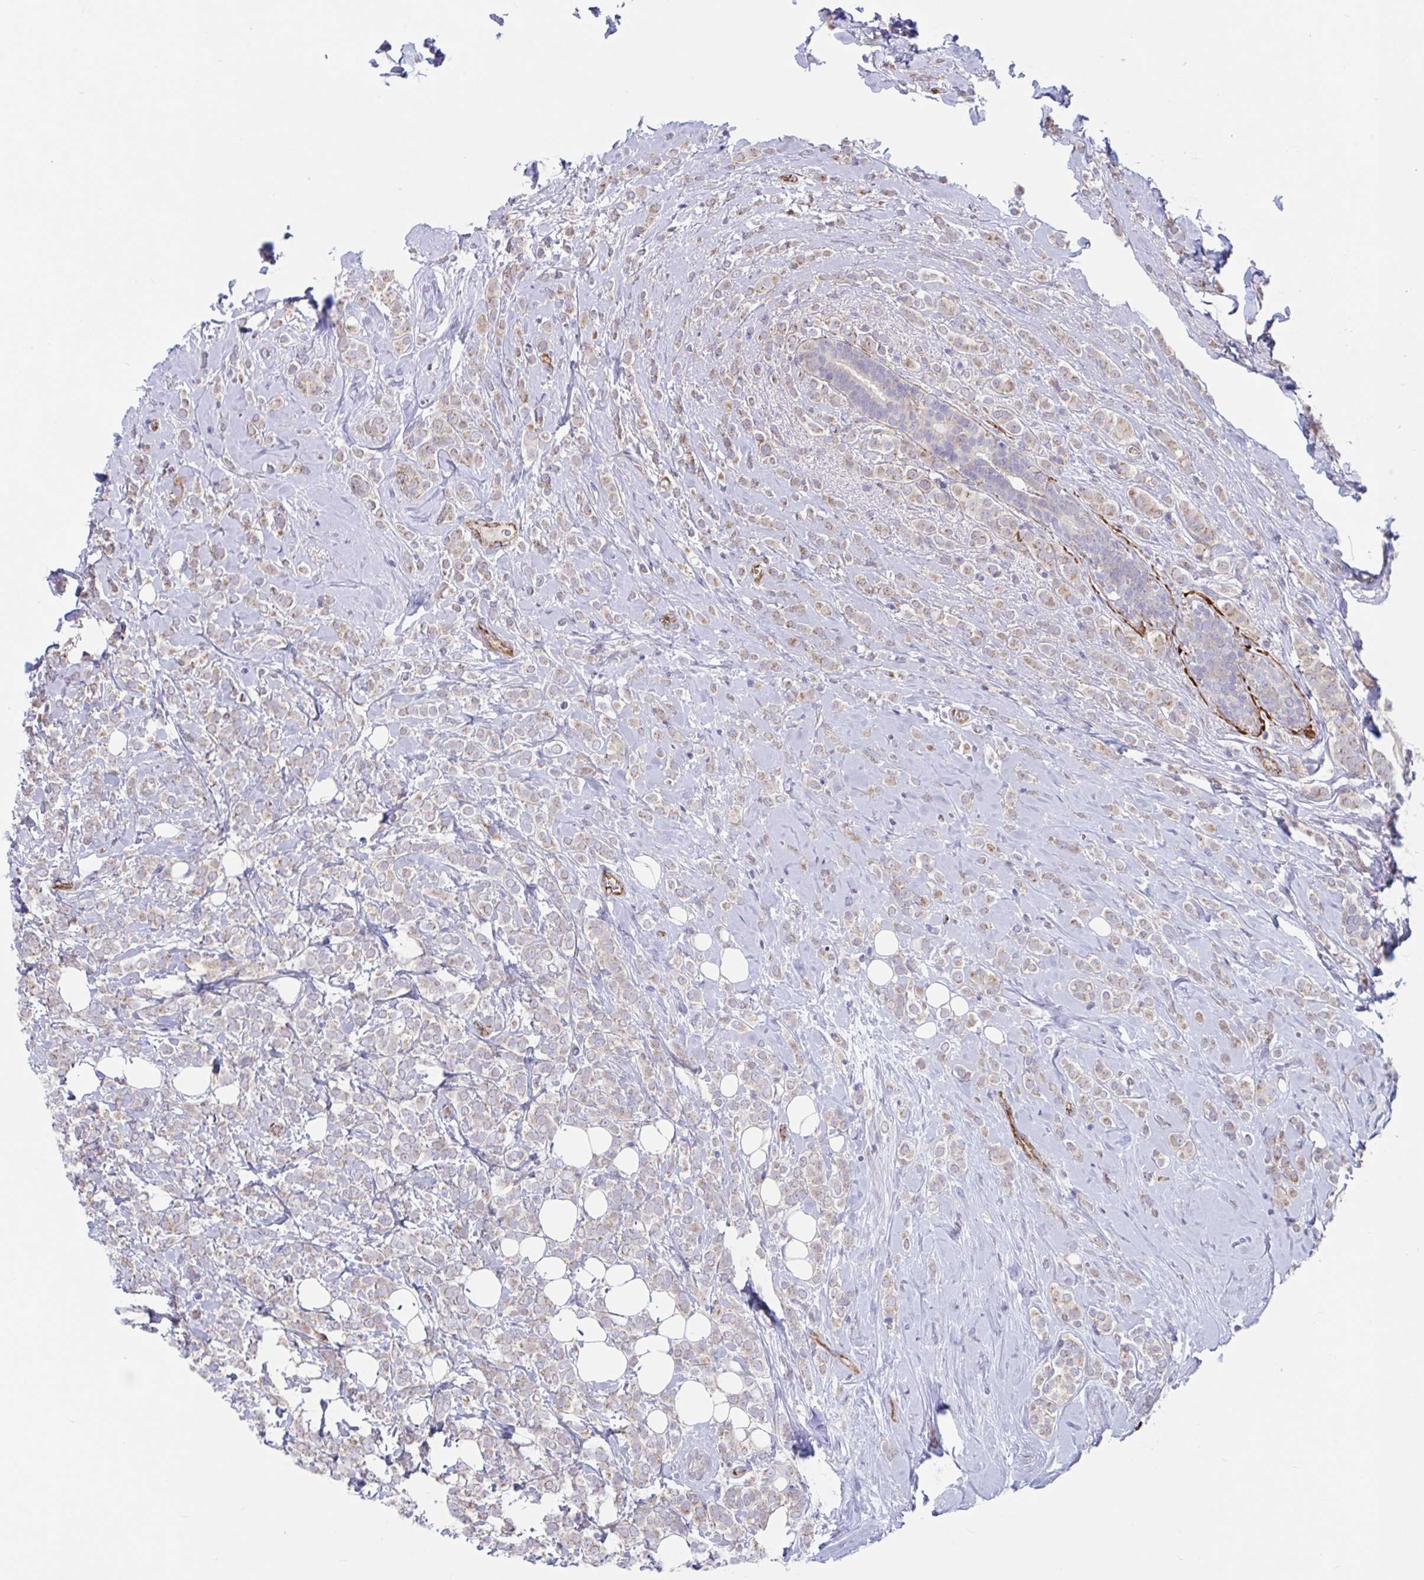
{"staining": {"intensity": "weak", "quantity": "<25%", "location": "cytoplasmic/membranous"}, "tissue": "breast cancer", "cell_type": "Tumor cells", "image_type": "cancer", "snomed": [{"axis": "morphology", "description": "Lobular carcinoma"}, {"axis": "topography", "description": "Breast"}], "caption": "Tumor cells are negative for protein expression in human lobular carcinoma (breast).", "gene": "IL37", "patient": {"sex": "female", "age": 49}}